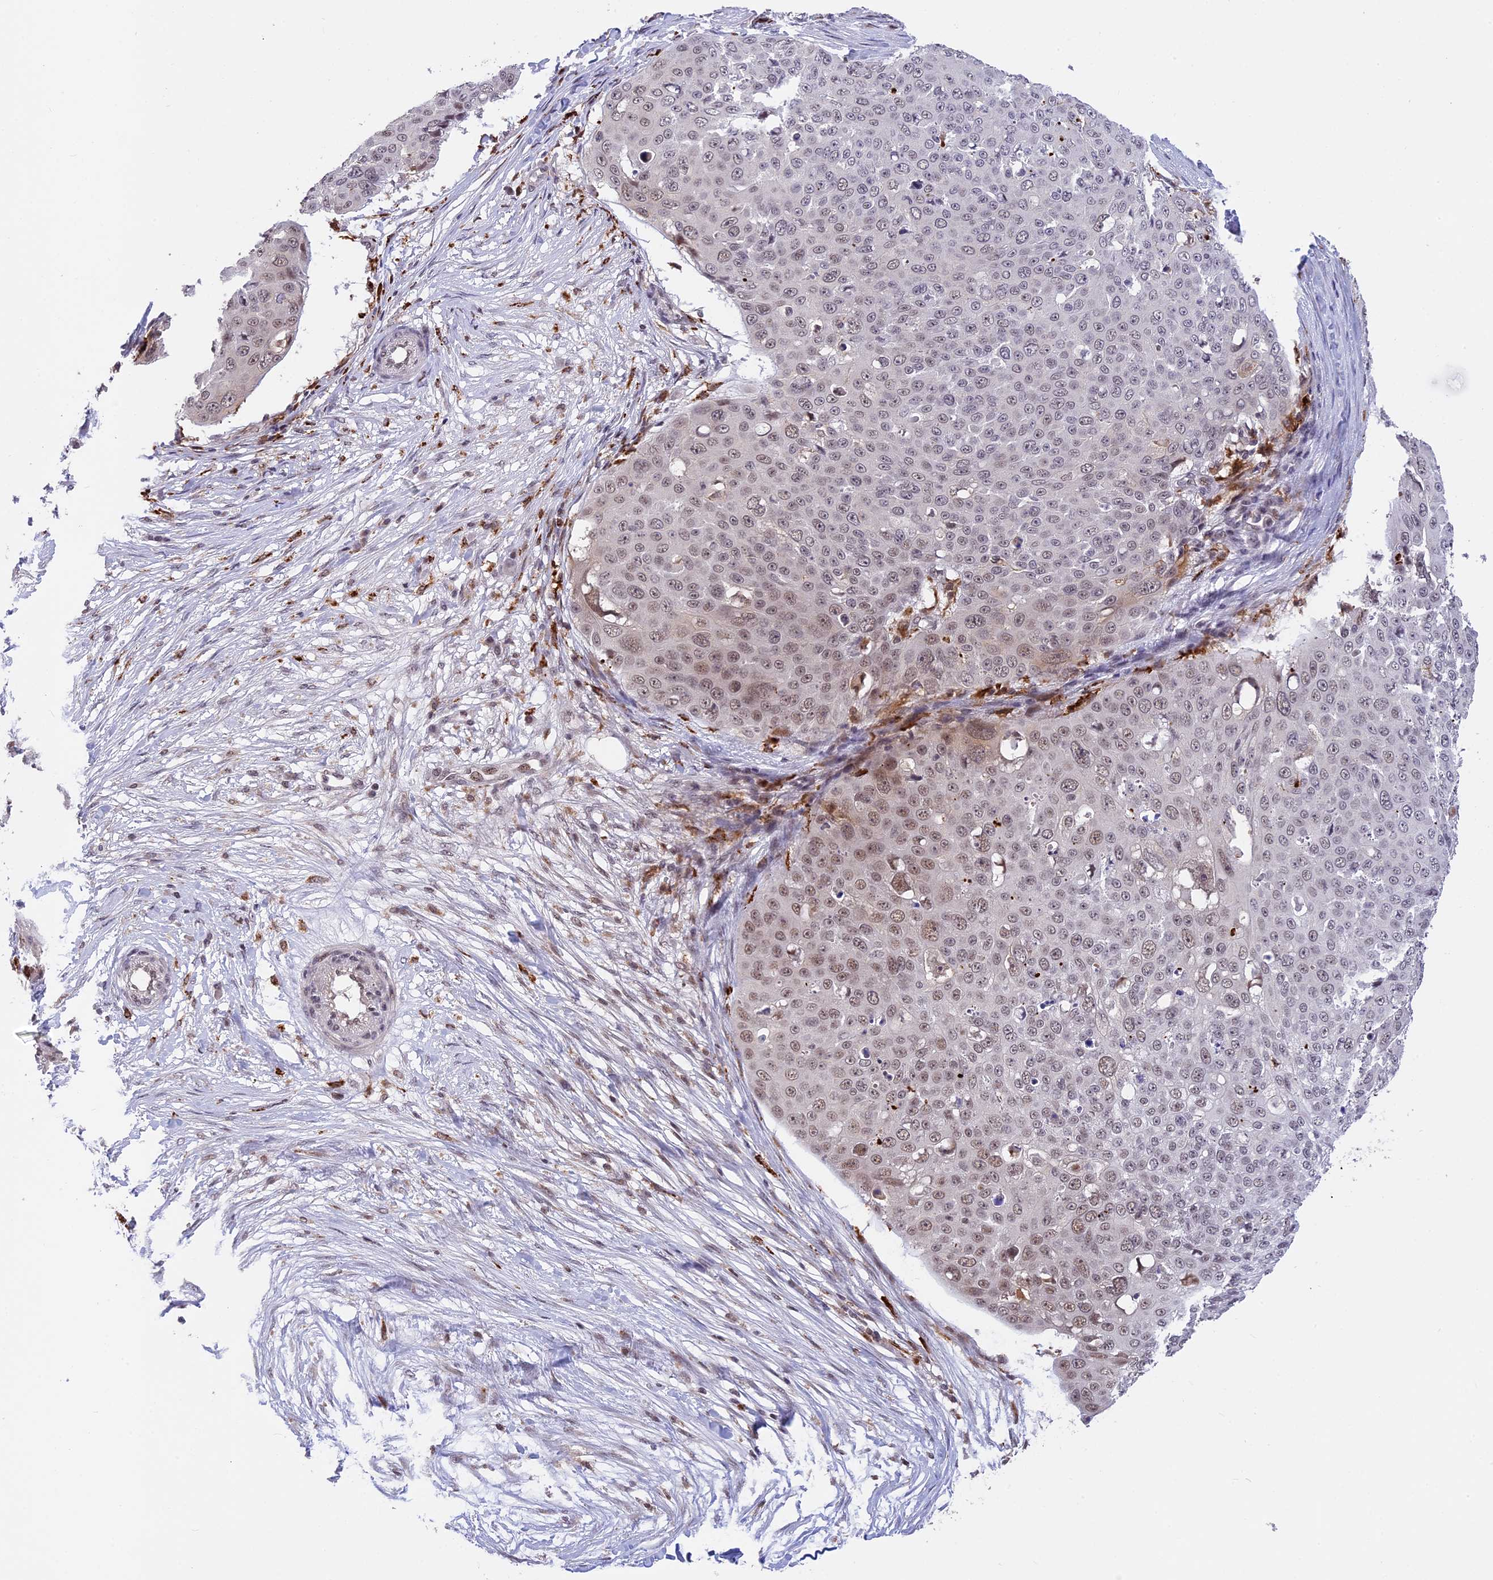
{"staining": {"intensity": "weak", "quantity": "<25%", "location": "nuclear"}, "tissue": "skin cancer", "cell_type": "Tumor cells", "image_type": "cancer", "snomed": [{"axis": "morphology", "description": "Squamous cell carcinoma, NOS"}, {"axis": "topography", "description": "Skin"}], "caption": "High power microscopy image of an immunohistochemistry image of skin cancer, revealing no significant expression in tumor cells.", "gene": "POLR2C", "patient": {"sex": "male", "age": 71}}